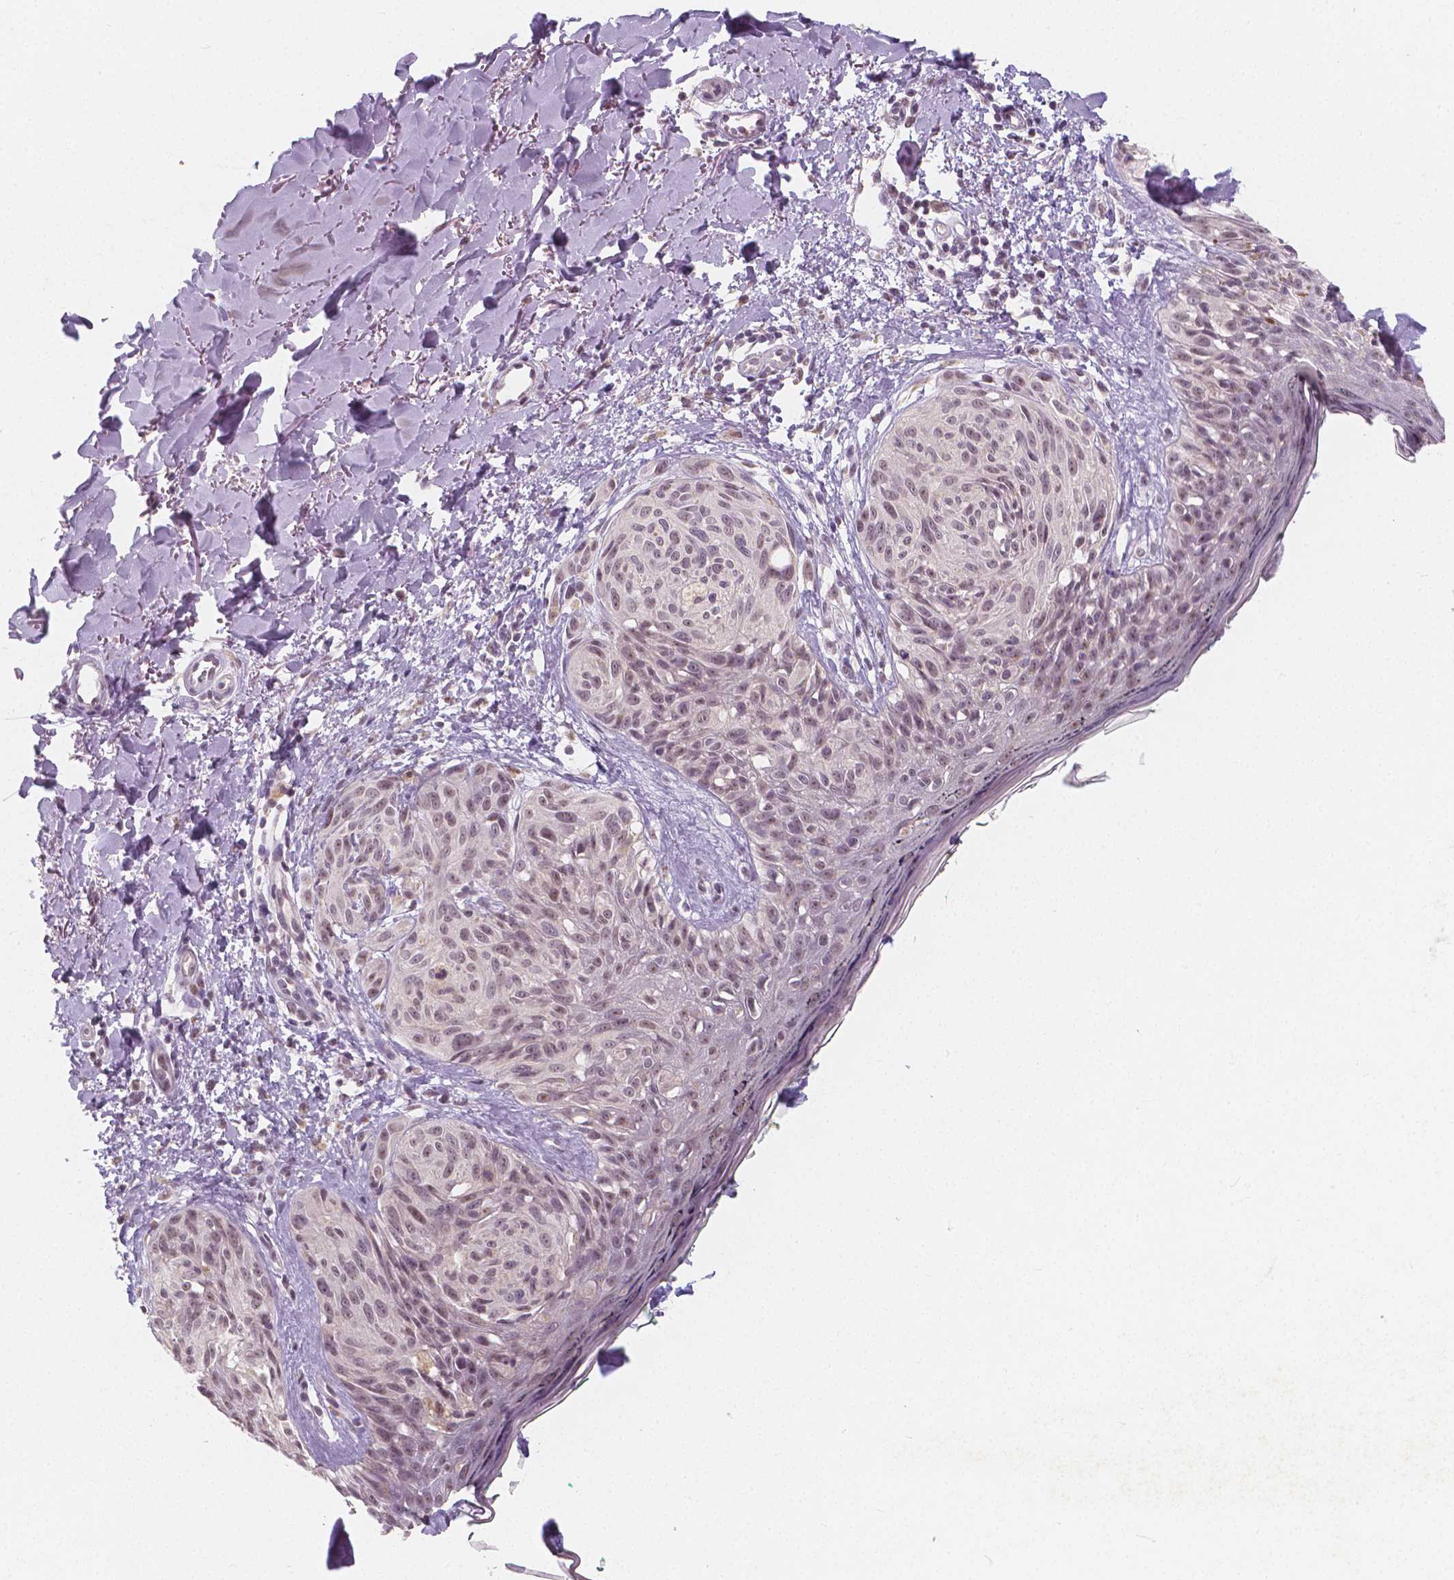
{"staining": {"intensity": "weak", "quantity": ">75%", "location": "nuclear"}, "tissue": "melanoma", "cell_type": "Tumor cells", "image_type": "cancer", "snomed": [{"axis": "morphology", "description": "Malignant melanoma, NOS"}, {"axis": "topography", "description": "Skin"}], "caption": "This is a photomicrograph of immunohistochemistry staining of melanoma, which shows weak staining in the nuclear of tumor cells.", "gene": "NOLC1", "patient": {"sex": "female", "age": 87}}